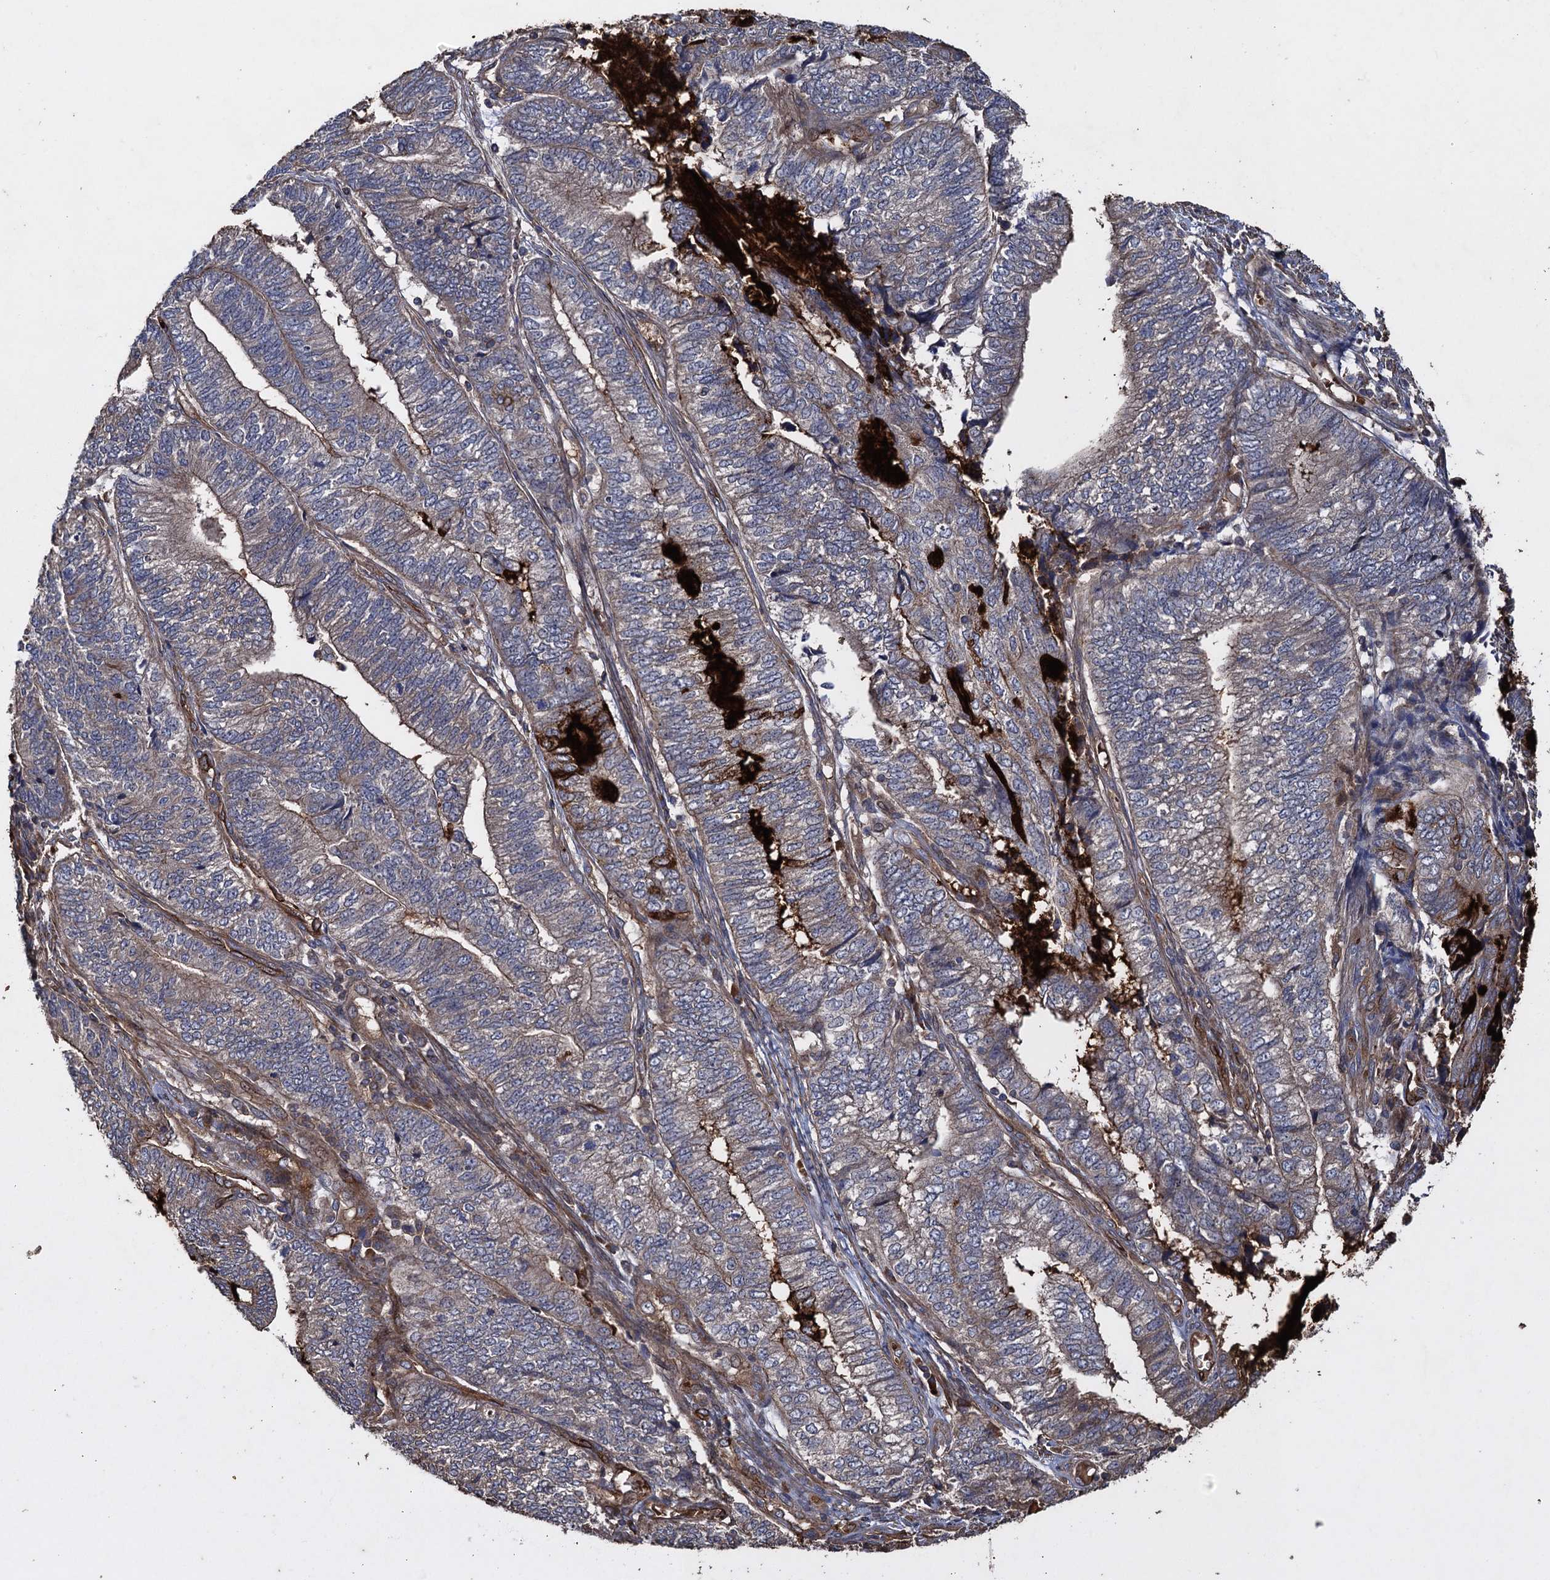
{"staining": {"intensity": "strong", "quantity": "<25%", "location": "cytoplasmic/membranous"}, "tissue": "endometrial cancer", "cell_type": "Tumor cells", "image_type": "cancer", "snomed": [{"axis": "morphology", "description": "Adenocarcinoma, NOS"}, {"axis": "topography", "description": "Uterus"}, {"axis": "topography", "description": "Endometrium"}], "caption": "Immunohistochemistry (DAB) staining of adenocarcinoma (endometrial) shows strong cytoplasmic/membranous protein staining in about <25% of tumor cells.", "gene": "TXNDC11", "patient": {"sex": "female", "age": 70}}